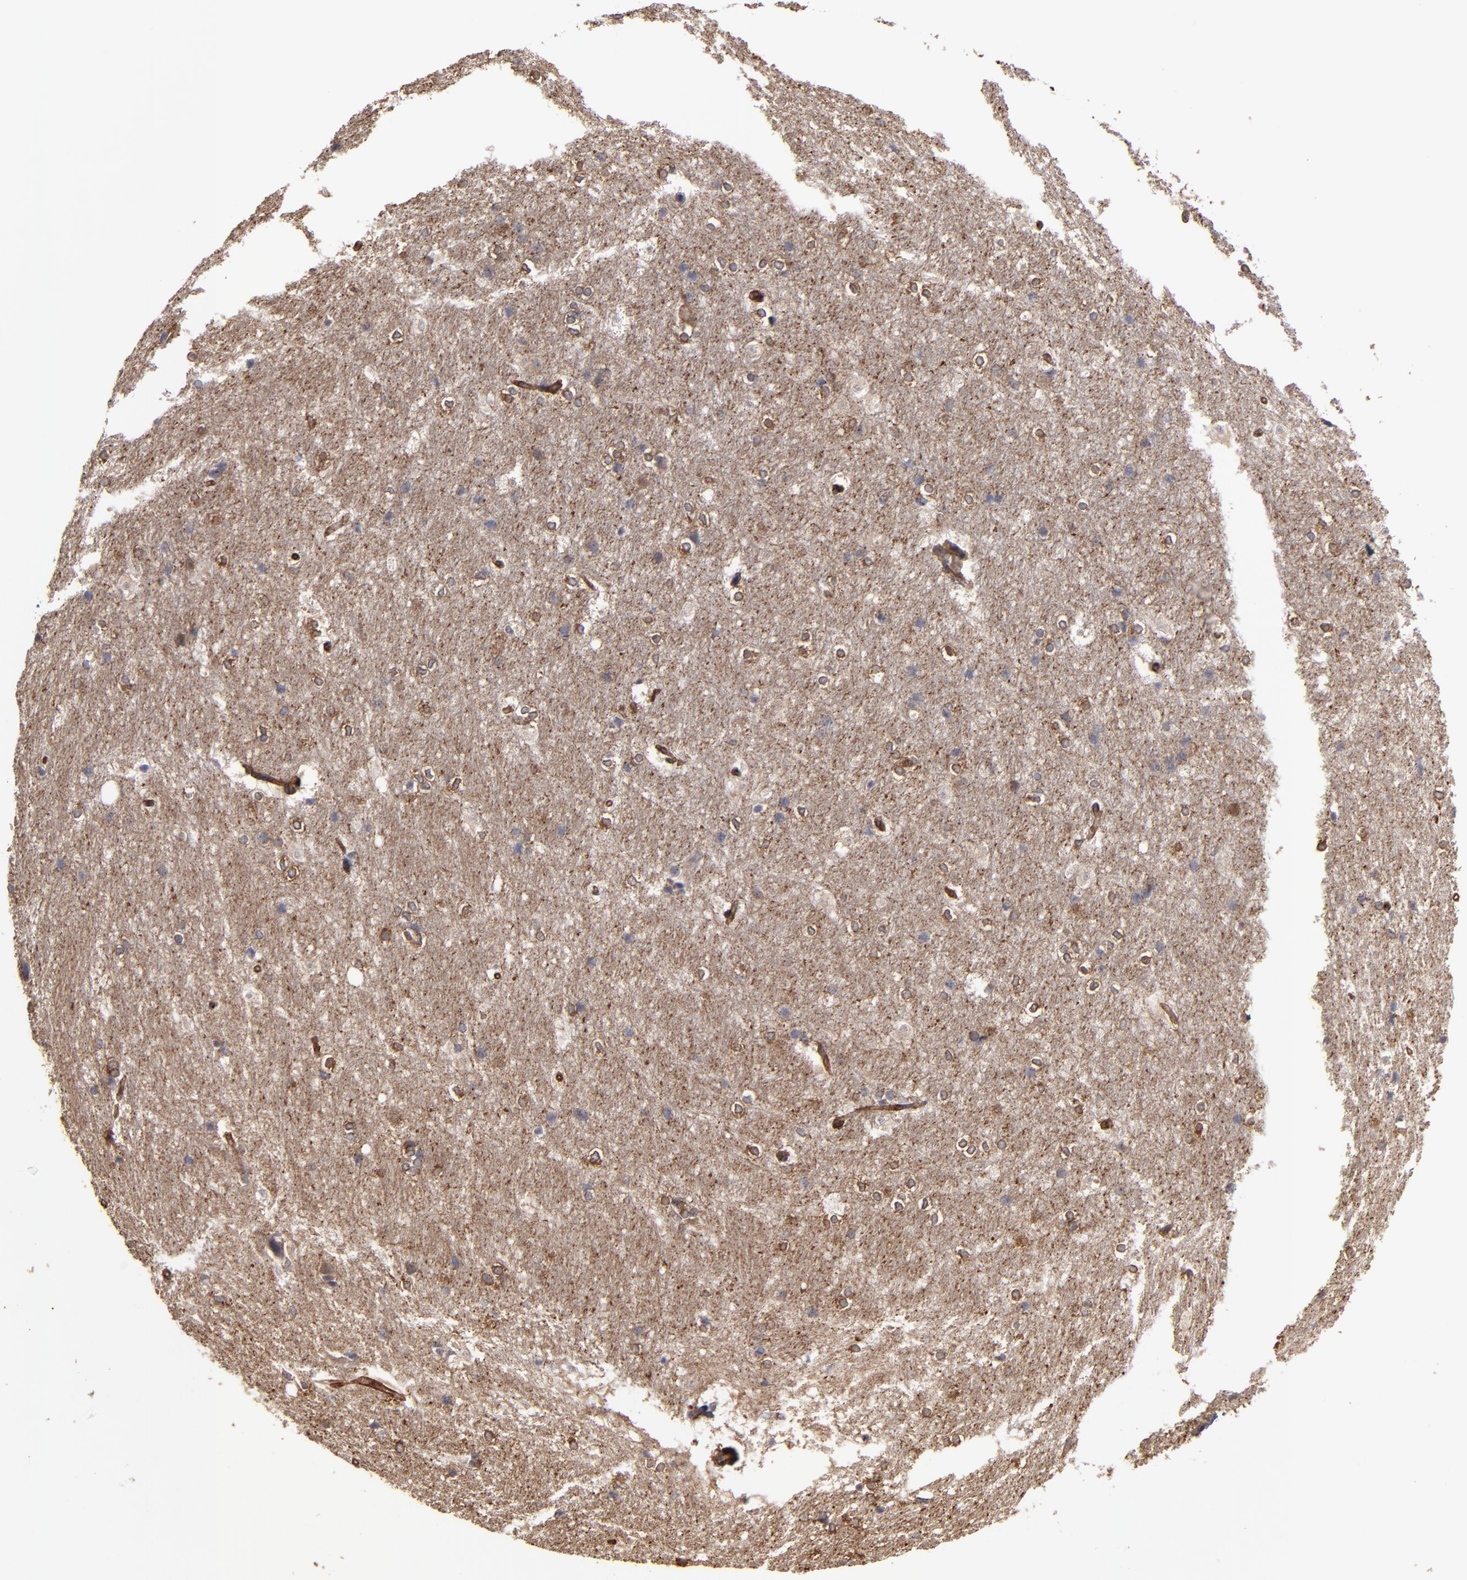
{"staining": {"intensity": "weak", "quantity": "<25%", "location": "cytoplasmic/membranous"}, "tissue": "hippocampus", "cell_type": "Glial cells", "image_type": "normal", "snomed": [{"axis": "morphology", "description": "Normal tissue, NOS"}, {"axis": "topography", "description": "Hippocampus"}], "caption": "This is an immunohistochemistry (IHC) micrograph of benign hippocampus. There is no positivity in glial cells.", "gene": "ACTN4", "patient": {"sex": "female", "age": 19}}